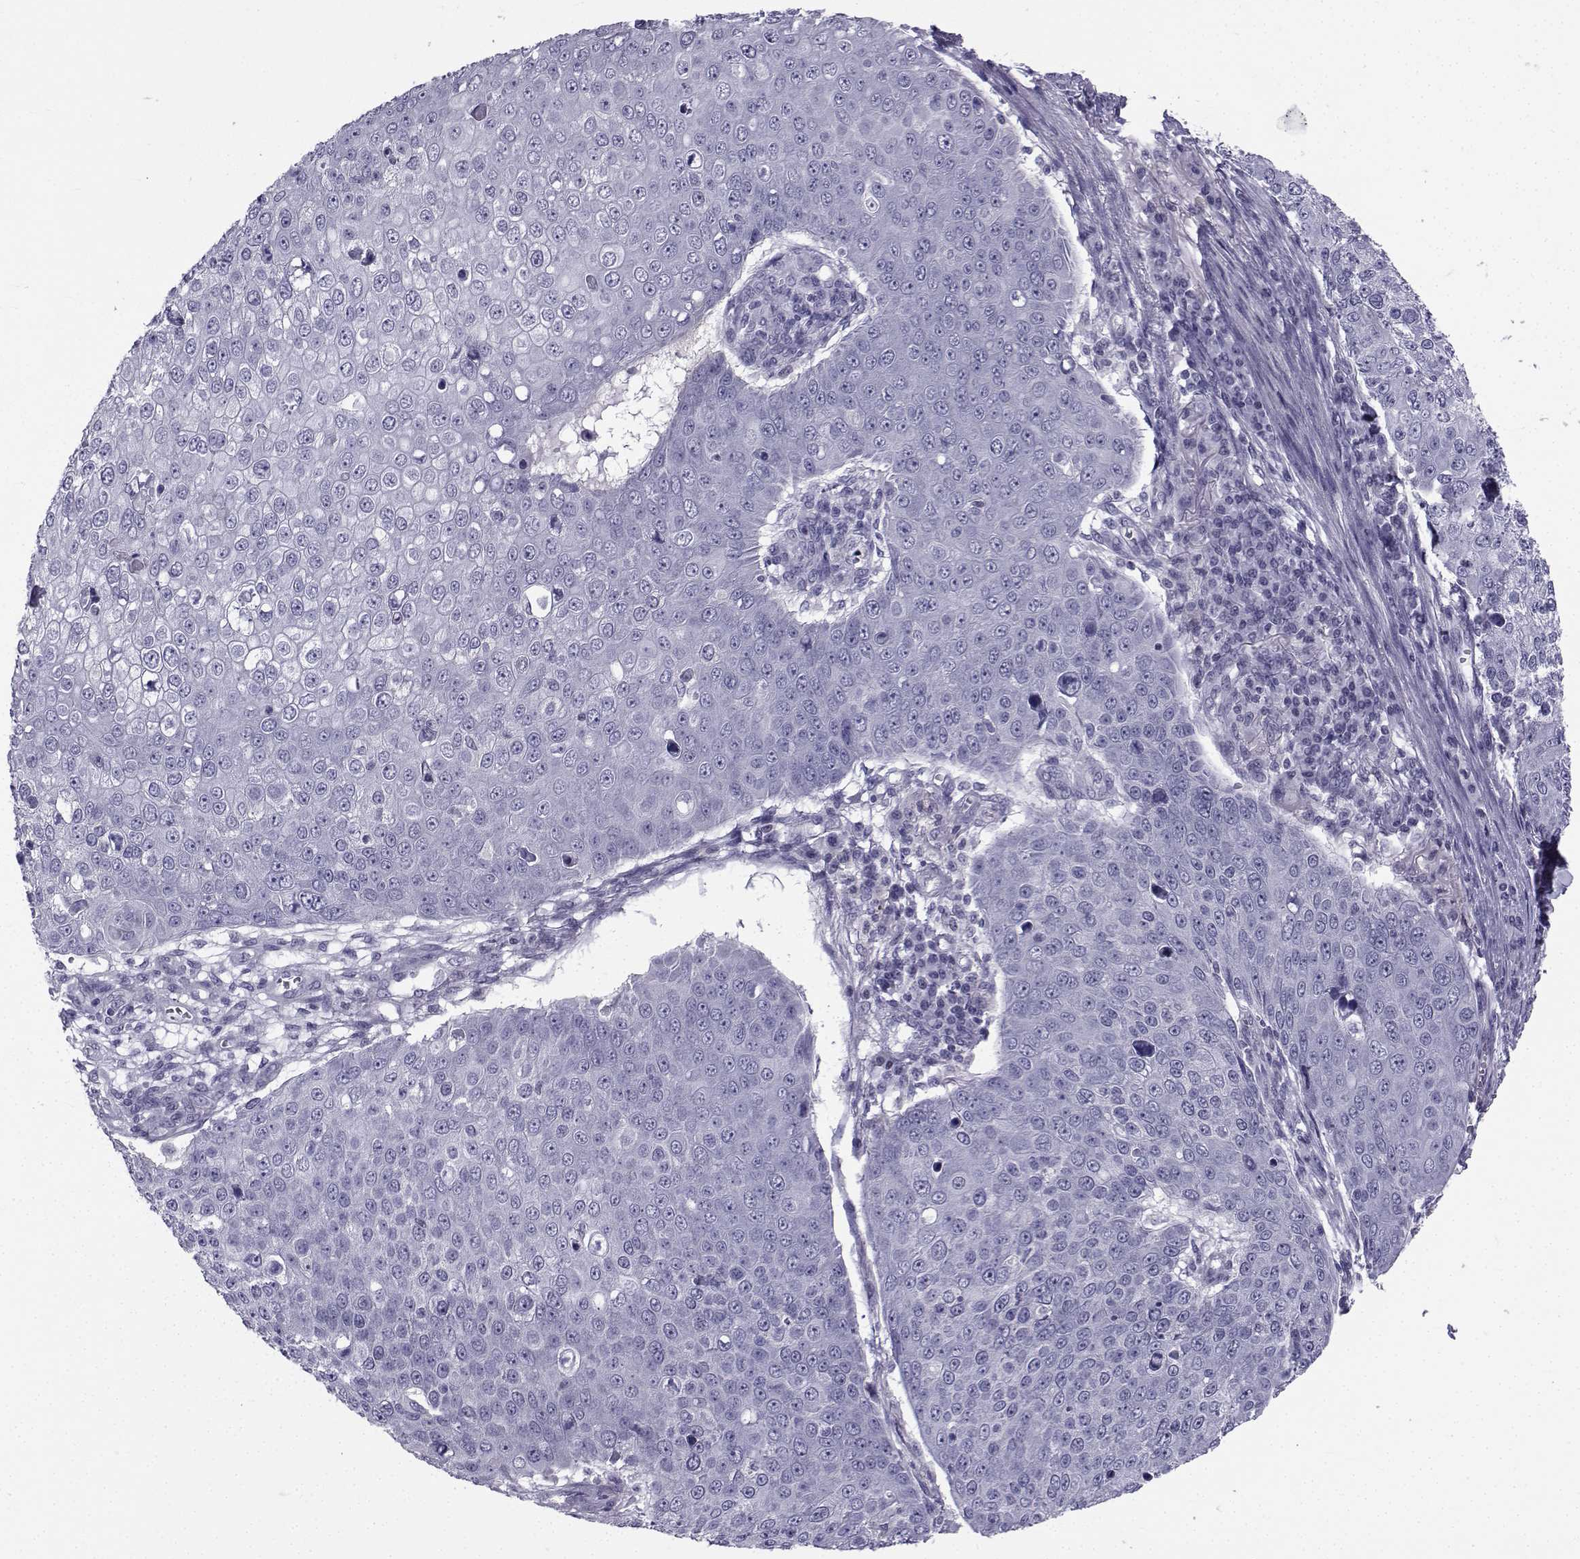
{"staining": {"intensity": "negative", "quantity": "none", "location": "none"}, "tissue": "skin cancer", "cell_type": "Tumor cells", "image_type": "cancer", "snomed": [{"axis": "morphology", "description": "Squamous cell carcinoma, NOS"}, {"axis": "topography", "description": "Skin"}], "caption": "Immunohistochemical staining of human skin cancer shows no significant positivity in tumor cells.", "gene": "SPANXD", "patient": {"sex": "male", "age": 71}}